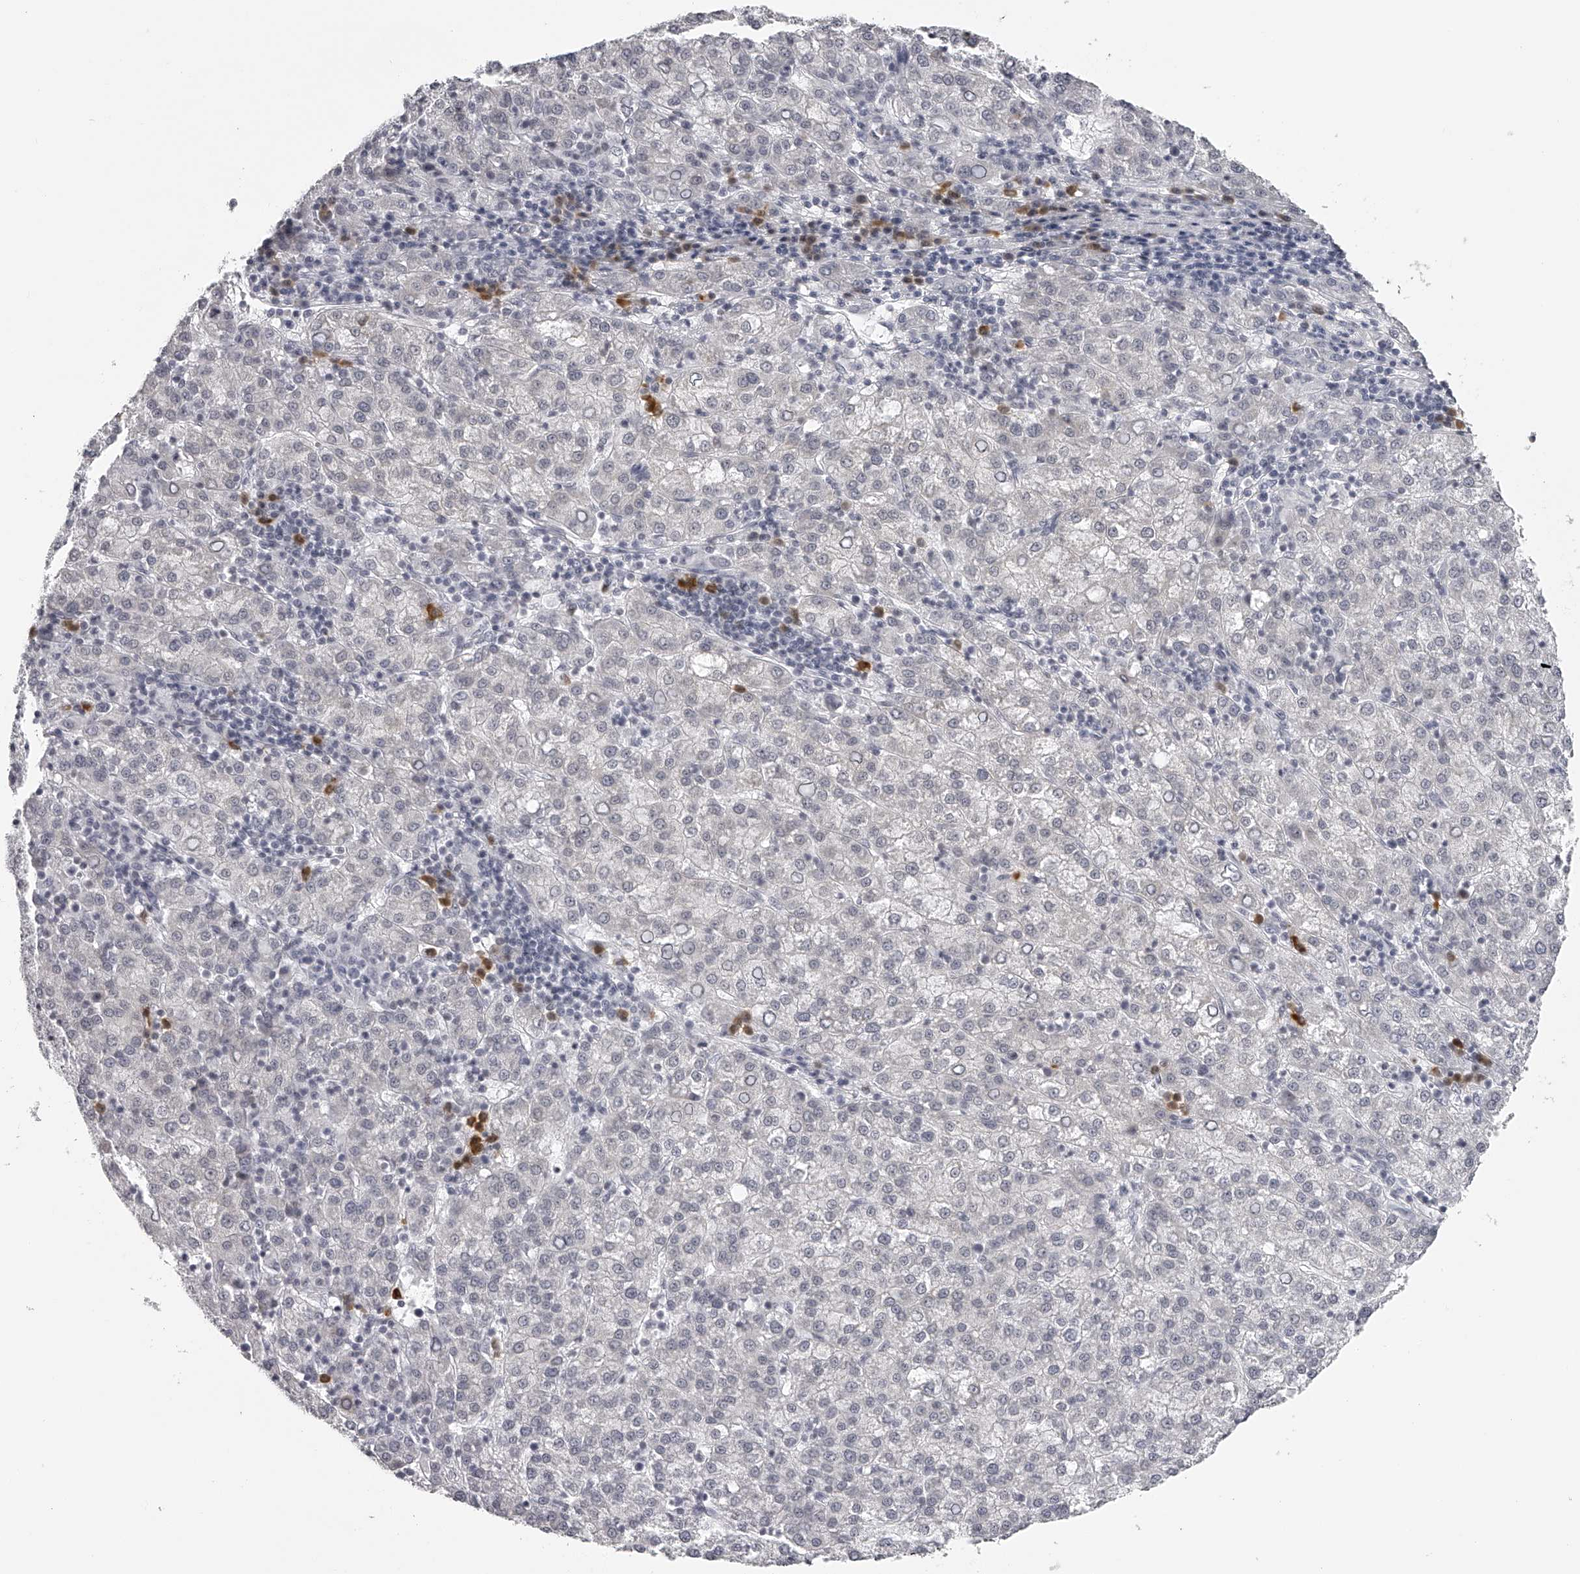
{"staining": {"intensity": "negative", "quantity": "none", "location": "none"}, "tissue": "liver cancer", "cell_type": "Tumor cells", "image_type": "cancer", "snomed": [{"axis": "morphology", "description": "Carcinoma, Hepatocellular, NOS"}, {"axis": "topography", "description": "Liver"}], "caption": "The immunohistochemistry (IHC) micrograph has no significant staining in tumor cells of liver cancer (hepatocellular carcinoma) tissue. The staining was performed using DAB to visualize the protein expression in brown, while the nuclei were stained in blue with hematoxylin (Magnification: 20x).", "gene": "SEC11C", "patient": {"sex": "female", "age": 58}}